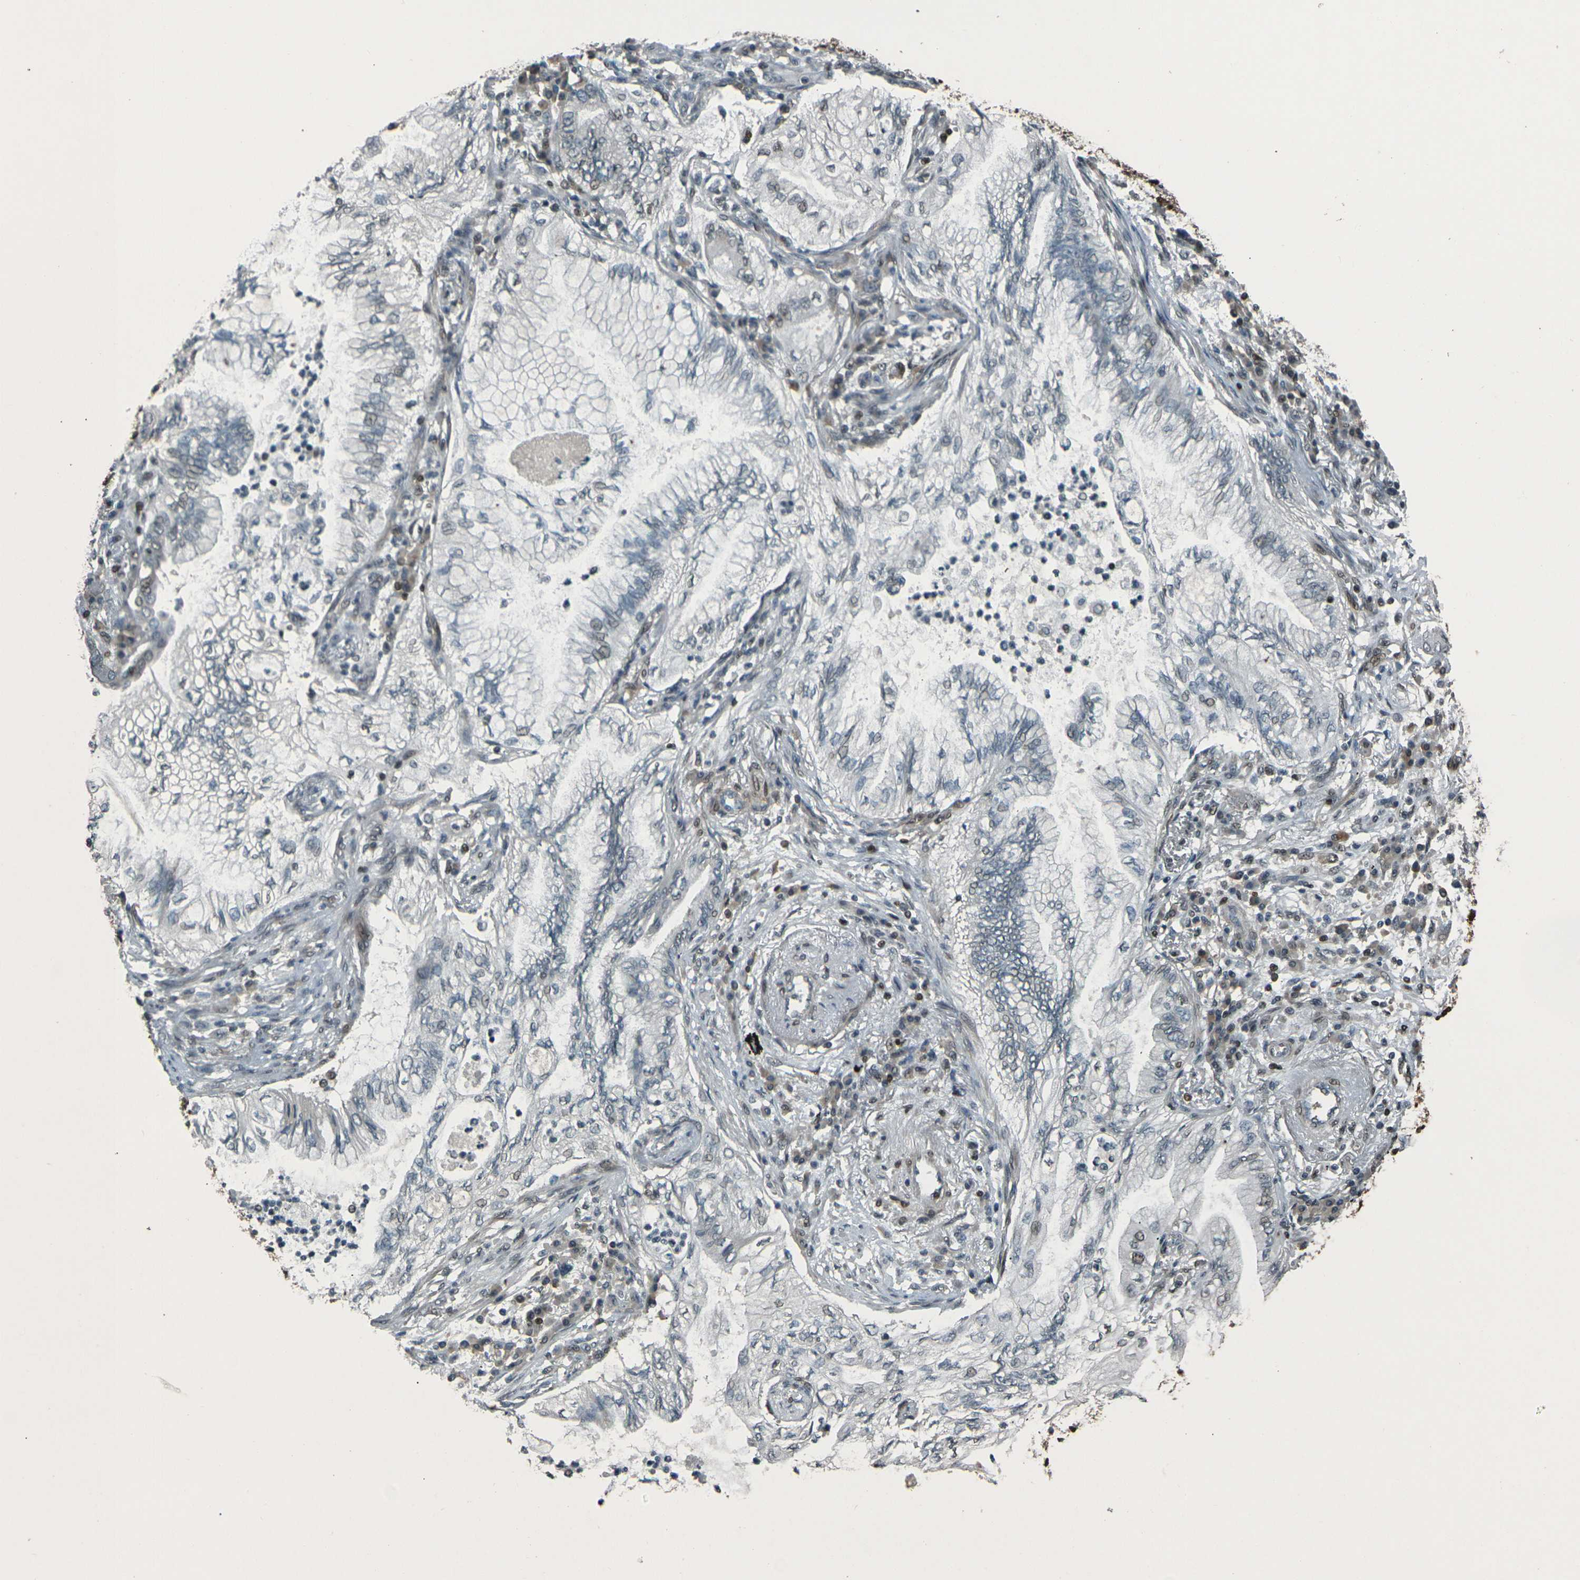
{"staining": {"intensity": "weak", "quantity": "<25%", "location": "nuclear"}, "tissue": "lung cancer", "cell_type": "Tumor cells", "image_type": "cancer", "snomed": [{"axis": "morphology", "description": "Normal tissue, NOS"}, {"axis": "morphology", "description": "Adenocarcinoma, NOS"}, {"axis": "topography", "description": "Bronchus"}, {"axis": "topography", "description": "Lung"}], "caption": "The IHC micrograph has no significant expression in tumor cells of lung cancer (adenocarcinoma) tissue. (DAB (3,3'-diaminobenzidine) immunohistochemistry visualized using brightfield microscopy, high magnification).", "gene": "NHEJ1", "patient": {"sex": "female", "age": 70}}